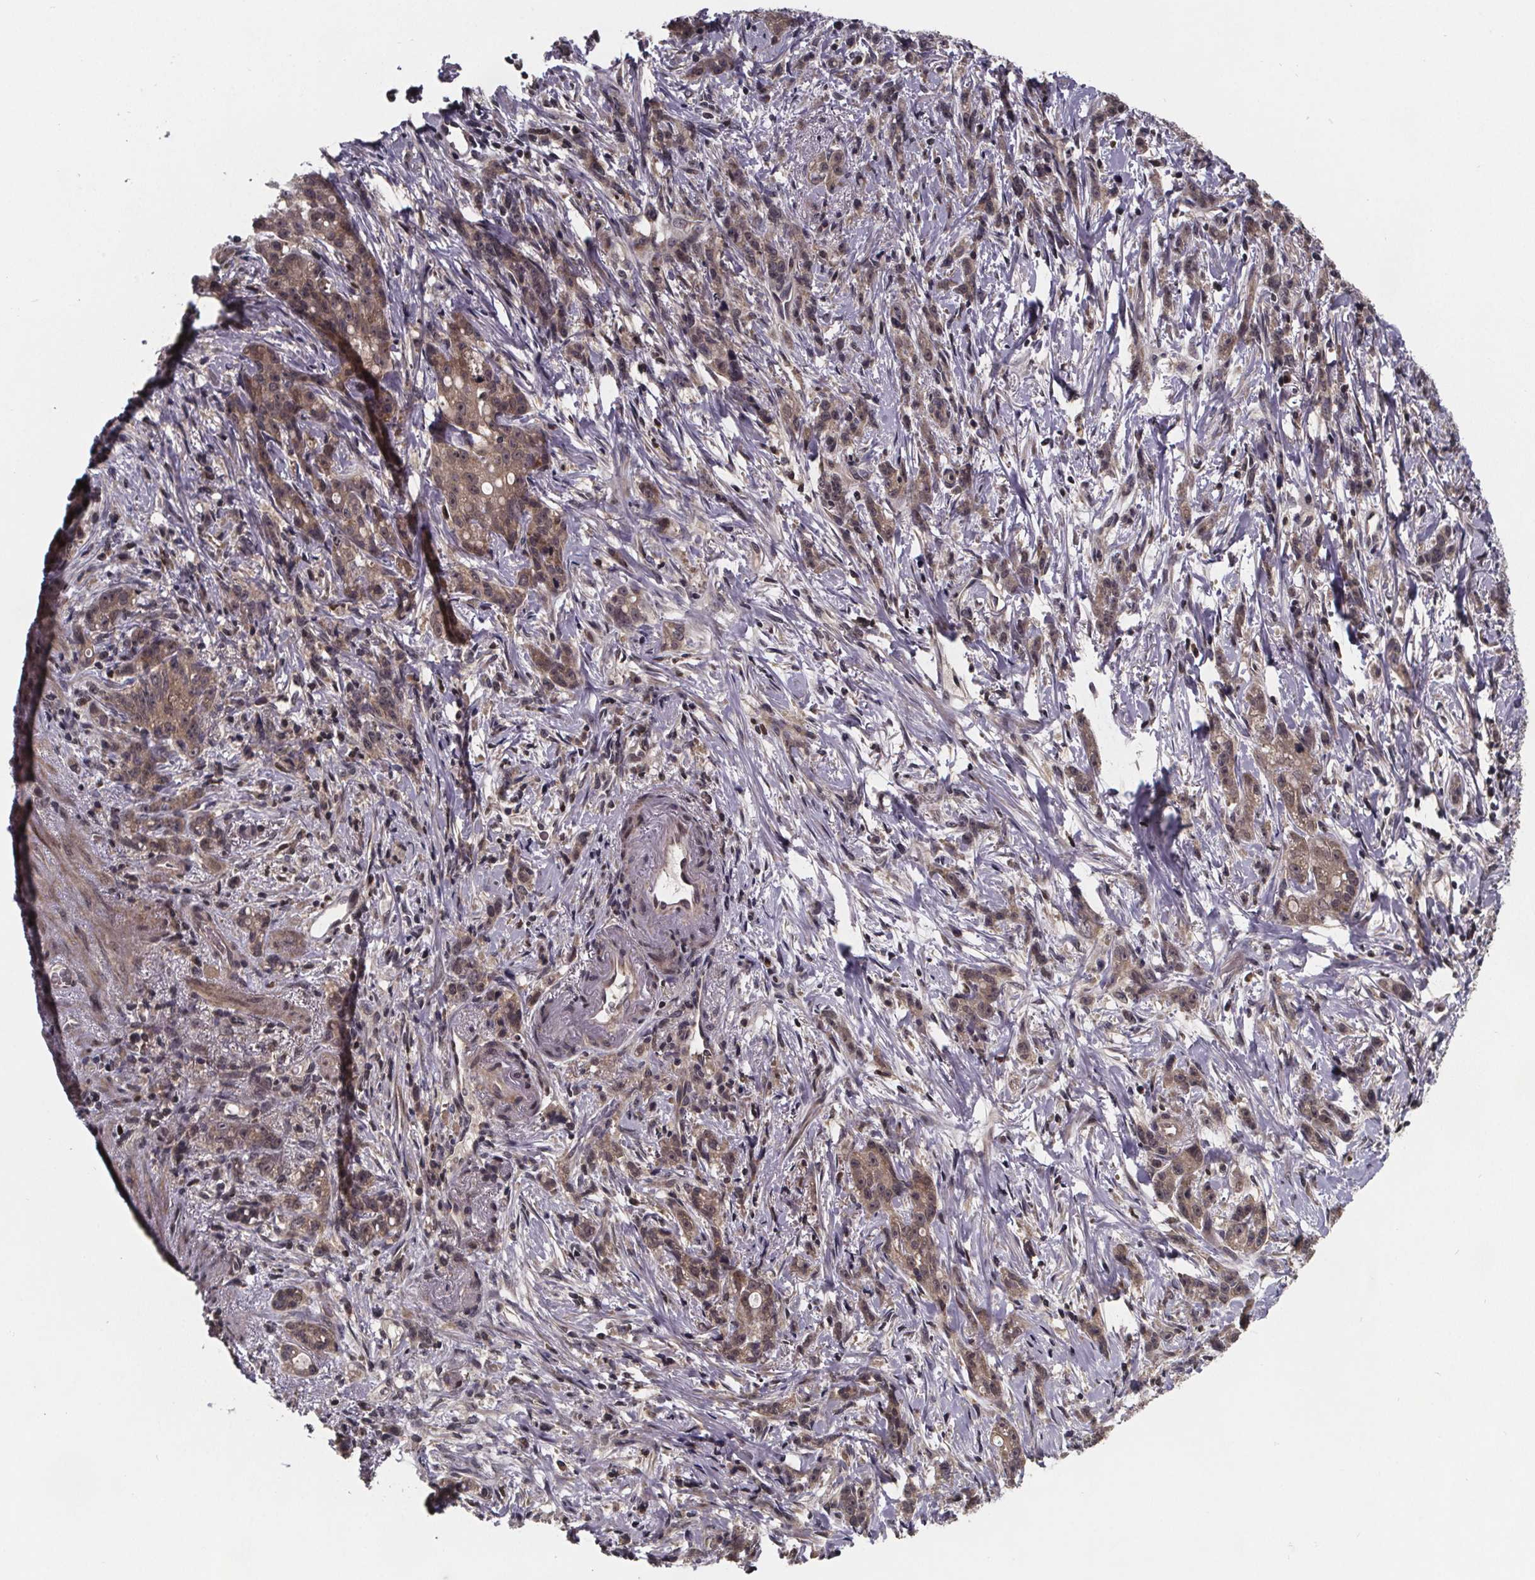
{"staining": {"intensity": "weak", "quantity": ">75%", "location": "cytoplasmic/membranous,nuclear"}, "tissue": "stomach cancer", "cell_type": "Tumor cells", "image_type": "cancer", "snomed": [{"axis": "morphology", "description": "Adenocarcinoma, NOS"}, {"axis": "topography", "description": "Stomach, lower"}], "caption": "Protein analysis of stomach adenocarcinoma tissue shows weak cytoplasmic/membranous and nuclear positivity in about >75% of tumor cells.", "gene": "FN3KRP", "patient": {"sex": "male", "age": 88}}